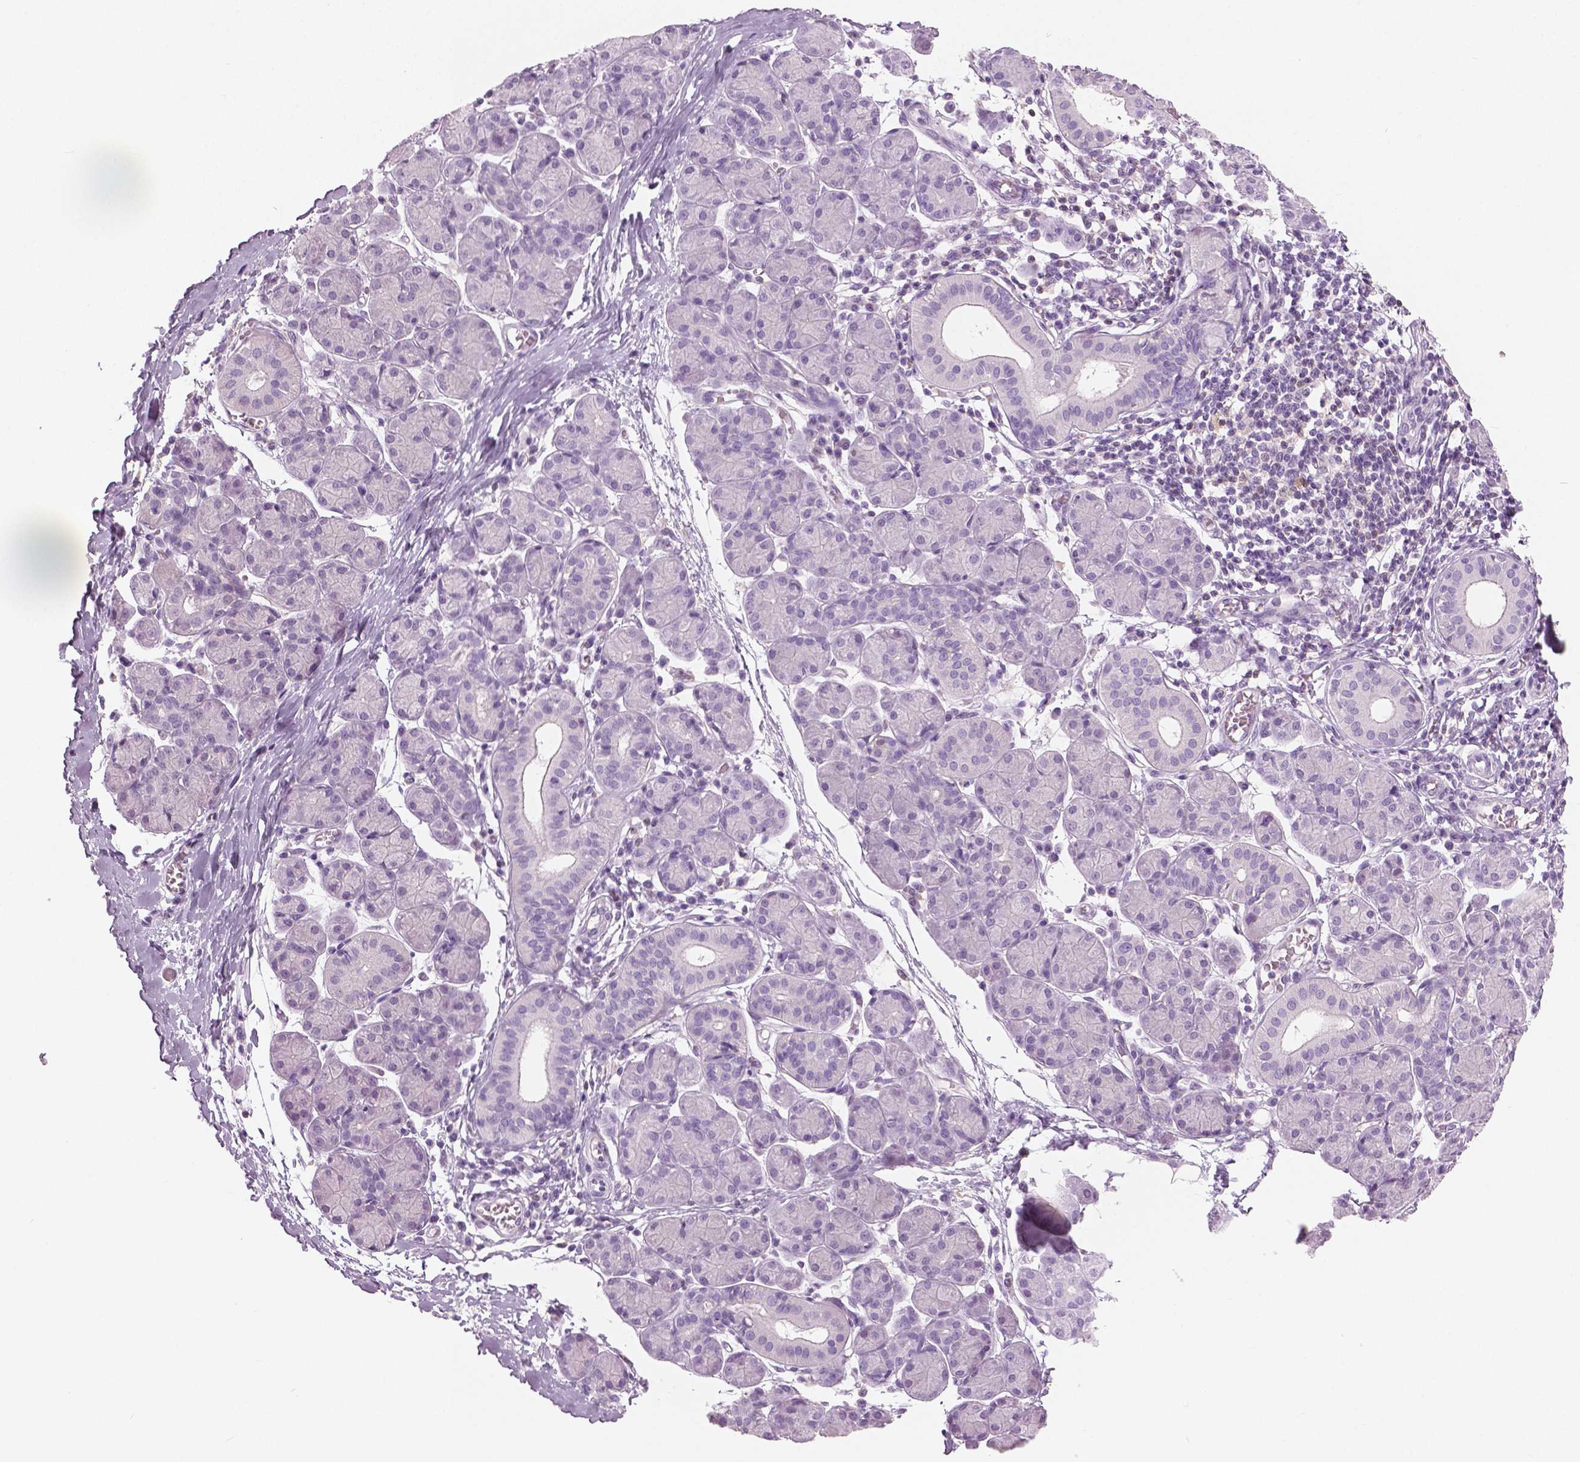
{"staining": {"intensity": "negative", "quantity": "none", "location": "none"}, "tissue": "salivary gland", "cell_type": "Glandular cells", "image_type": "normal", "snomed": [{"axis": "morphology", "description": "Normal tissue, NOS"}, {"axis": "morphology", "description": "Inflammation, NOS"}, {"axis": "topography", "description": "Lymph node"}, {"axis": "topography", "description": "Salivary gland"}], "caption": "High magnification brightfield microscopy of unremarkable salivary gland stained with DAB (3,3'-diaminobenzidine) (brown) and counterstained with hematoxylin (blue): glandular cells show no significant positivity. The staining is performed using DAB (3,3'-diaminobenzidine) brown chromogen with nuclei counter-stained in using hematoxylin.", "gene": "GALM", "patient": {"sex": "male", "age": 3}}